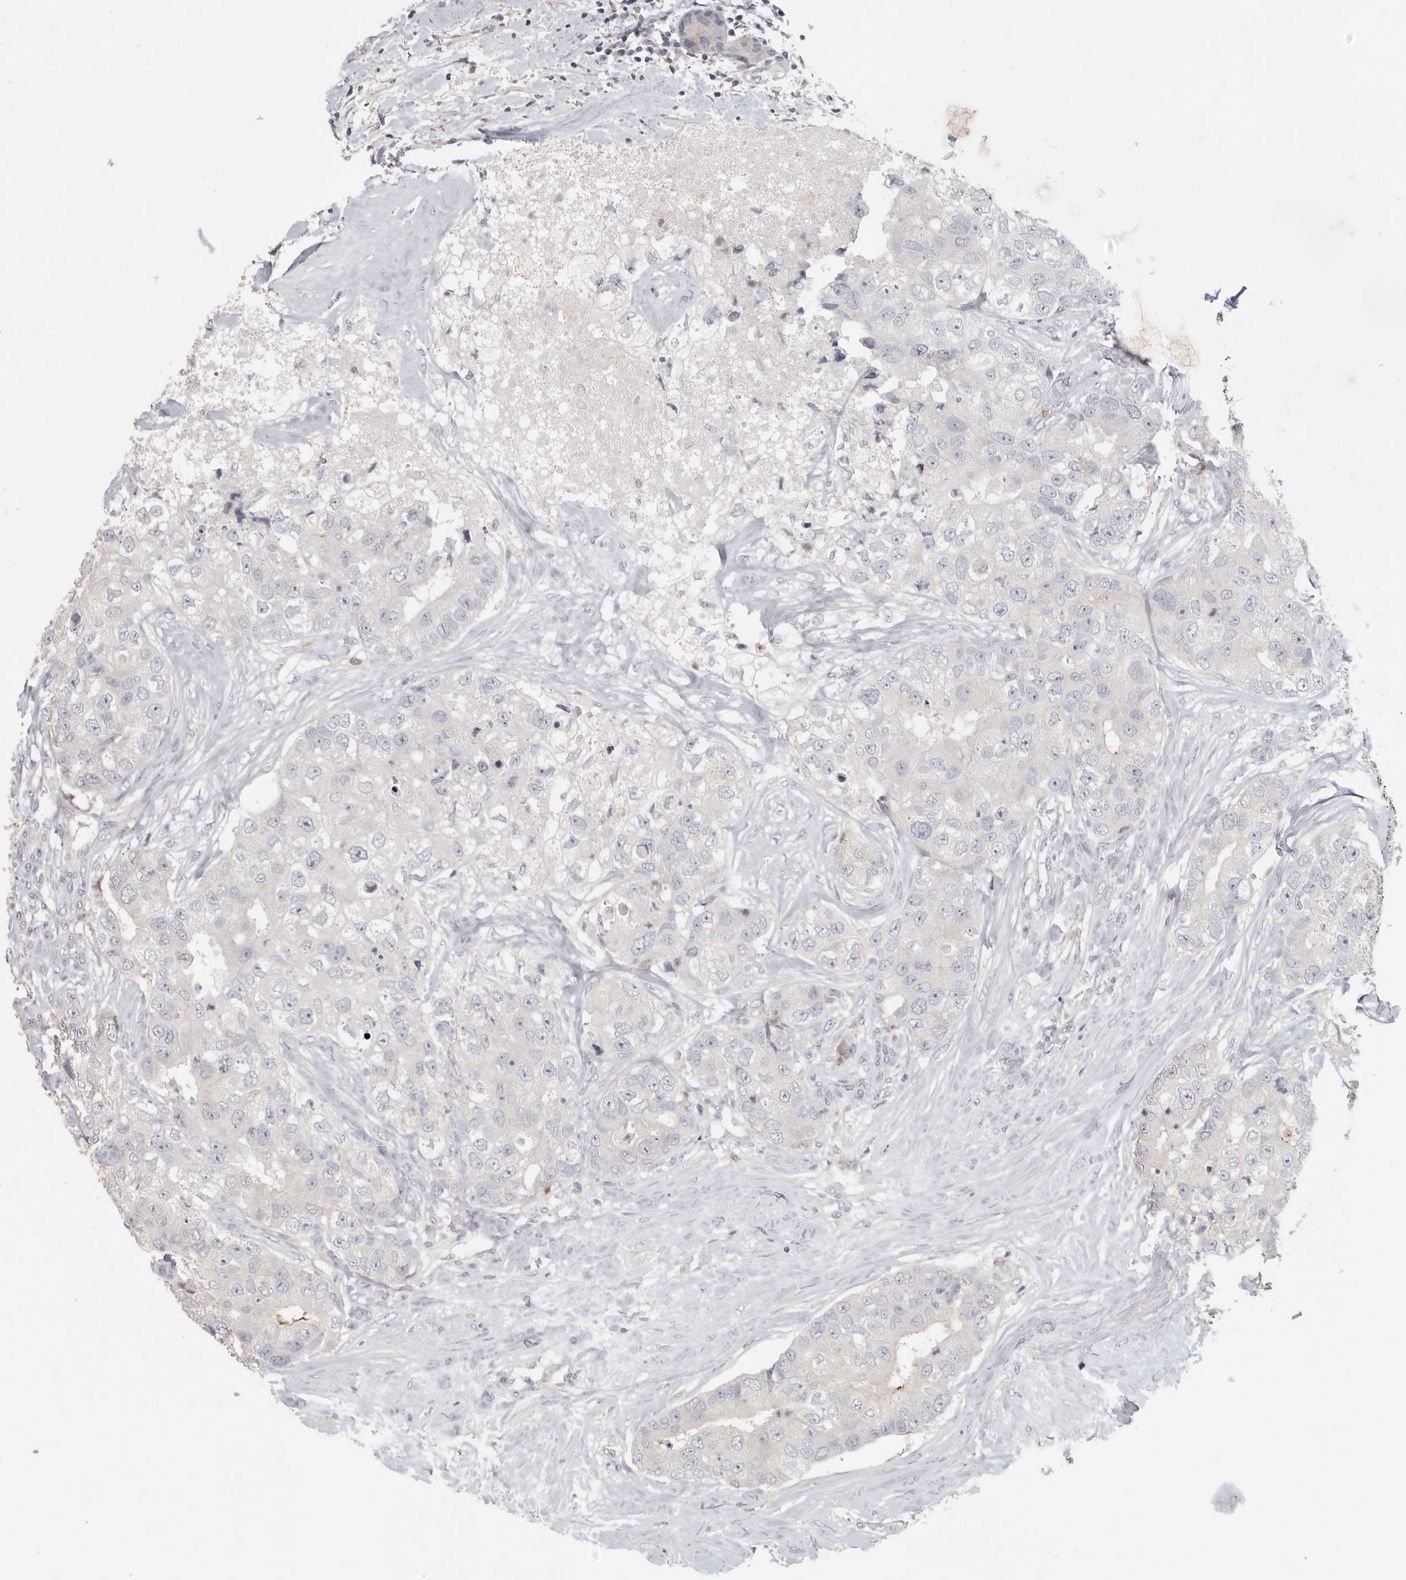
{"staining": {"intensity": "negative", "quantity": "none", "location": "none"}, "tissue": "breast cancer", "cell_type": "Tumor cells", "image_type": "cancer", "snomed": [{"axis": "morphology", "description": "Duct carcinoma"}, {"axis": "topography", "description": "Breast"}], "caption": "The immunohistochemistry micrograph has no significant positivity in tumor cells of breast cancer (intraductal carcinoma) tissue.", "gene": "DNAJC11", "patient": {"sex": "female", "age": 62}}